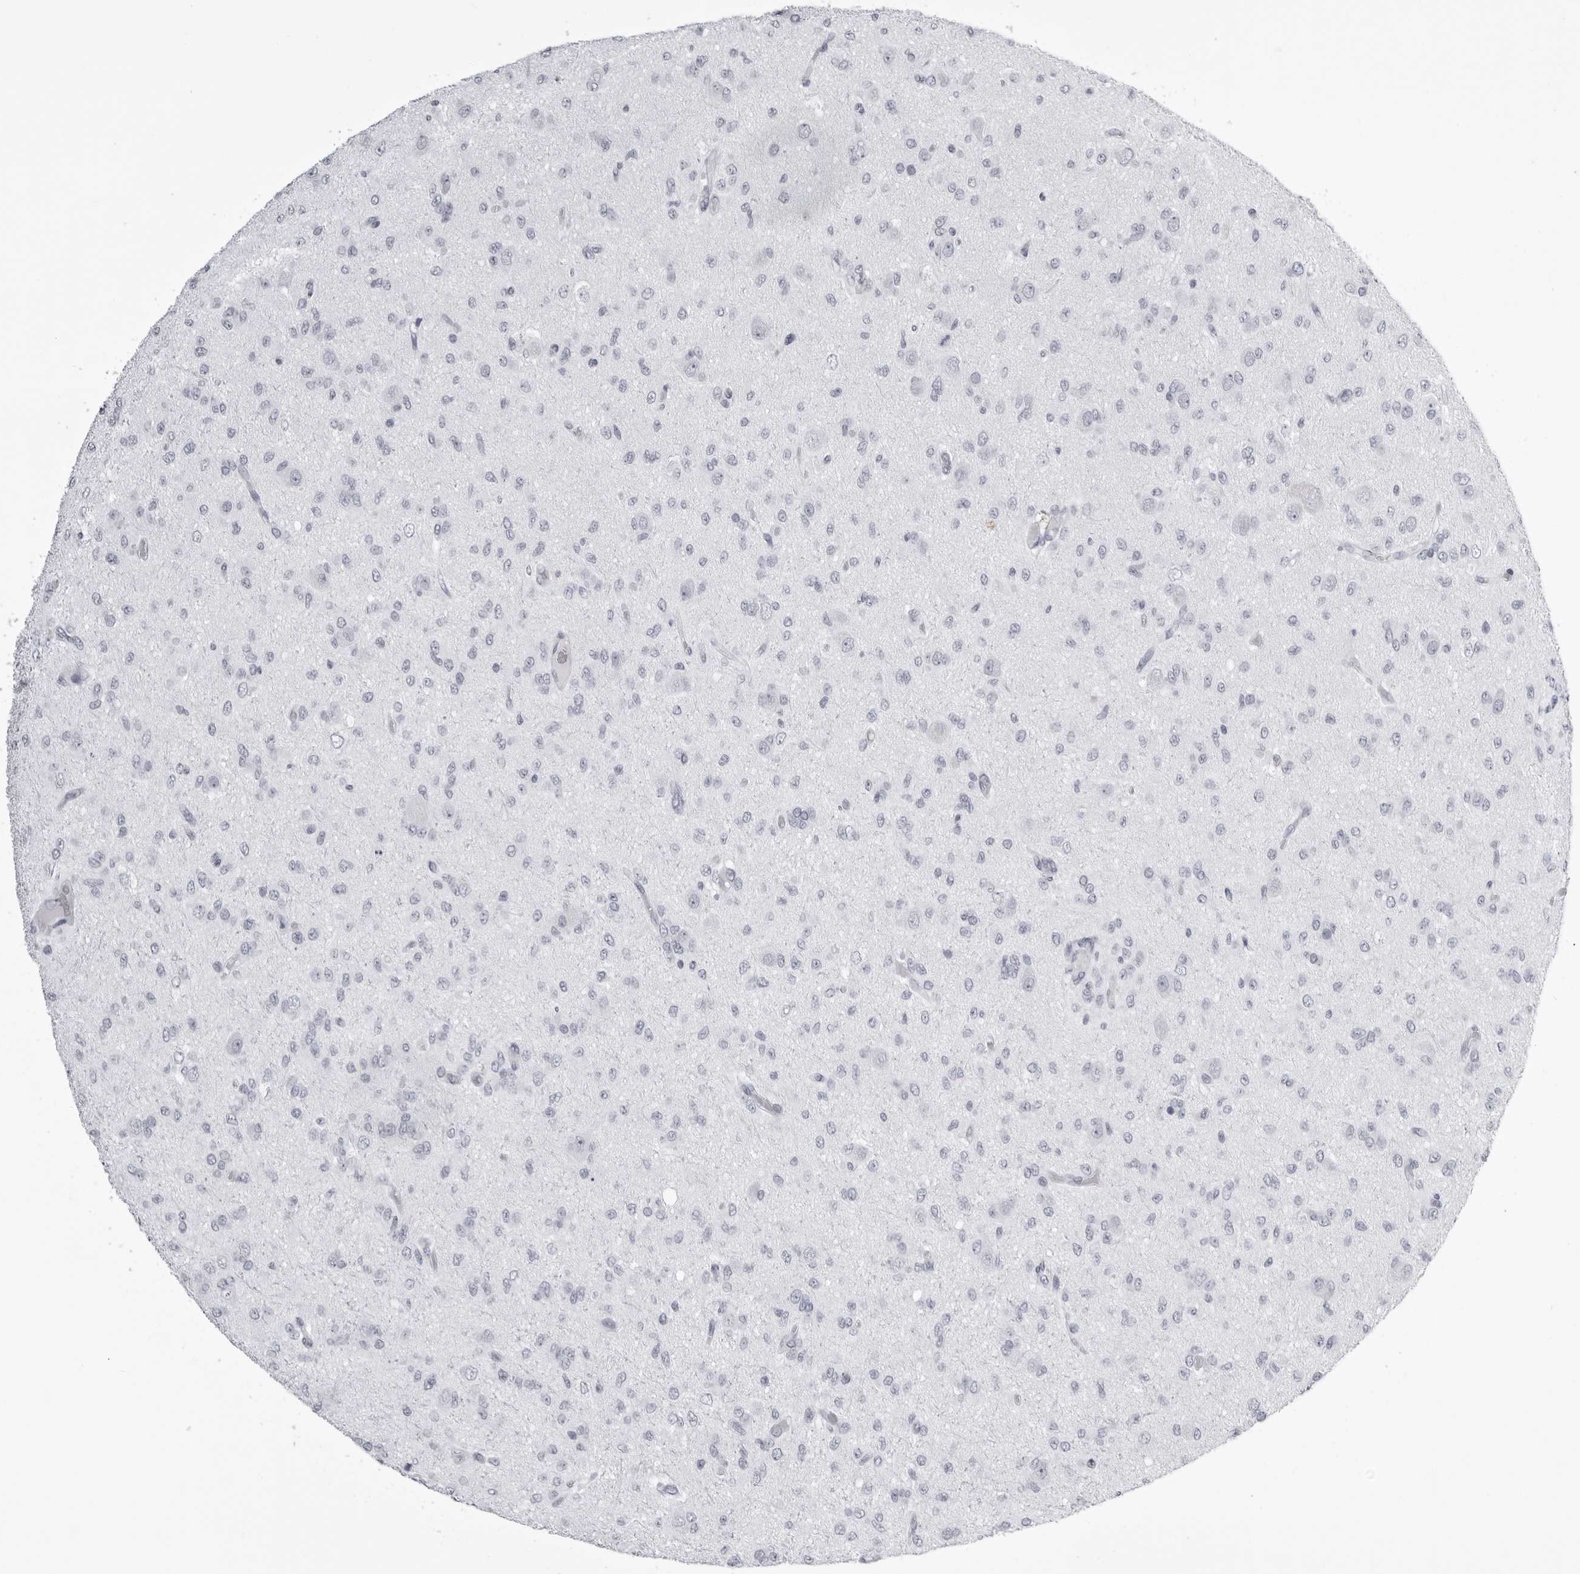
{"staining": {"intensity": "negative", "quantity": "none", "location": "none"}, "tissue": "glioma", "cell_type": "Tumor cells", "image_type": "cancer", "snomed": [{"axis": "morphology", "description": "Glioma, malignant, High grade"}, {"axis": "topography", "description": "Brain"}], "caption": "Tumor cells are negative for brown protein staining in malignant high-grade glioma.", "gene": "UROD", "patient": {"sex": "female", "age": 59}}